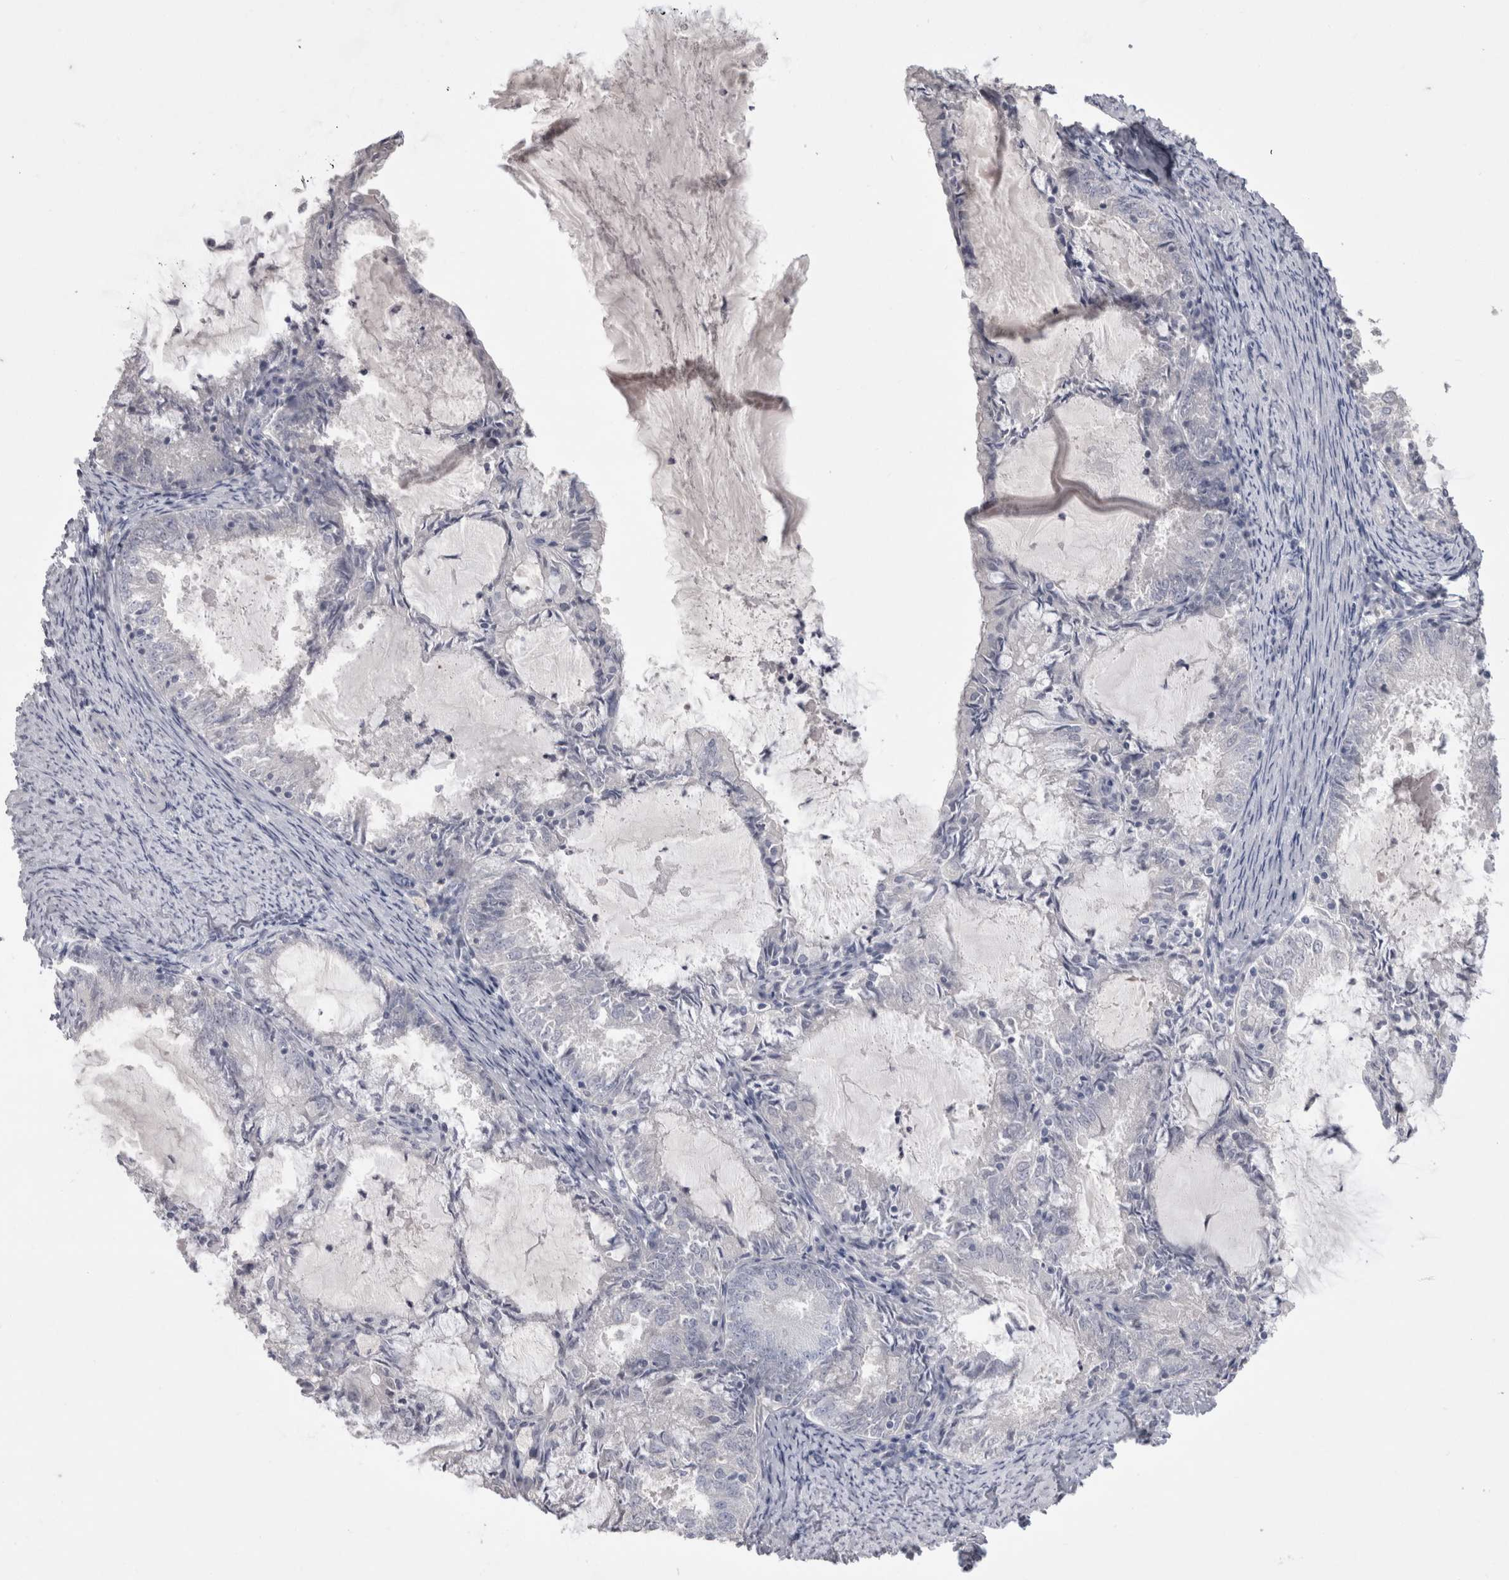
{"staining": {"intensity": "negative", "quantity": "none", "location": "none"}, "tissue": "endometrial cancer", "cell_type": "Tumor cells", "image_type": "cancer", "snomed": [{"axis": "morphology", "description": "Adenocarcinoma, NOS"}, {"axis": "topography", "description": "Endometrium"}], "caption": "High magnification brightfield microscopy of endometrial cancer (adenocarcinoma) stained with DAB (3,3'-diaminobenzidine) (brown) and counterstained with hematoxylin (blue): tumor cells show no significant expression. Brightfield microscopy of immunohistochemistry stained with DAB (brown) and hematoxylin (blue), captured at high magnification.", "gene": "ADAM2", "patient": {"sex": "female", "age": 57}}